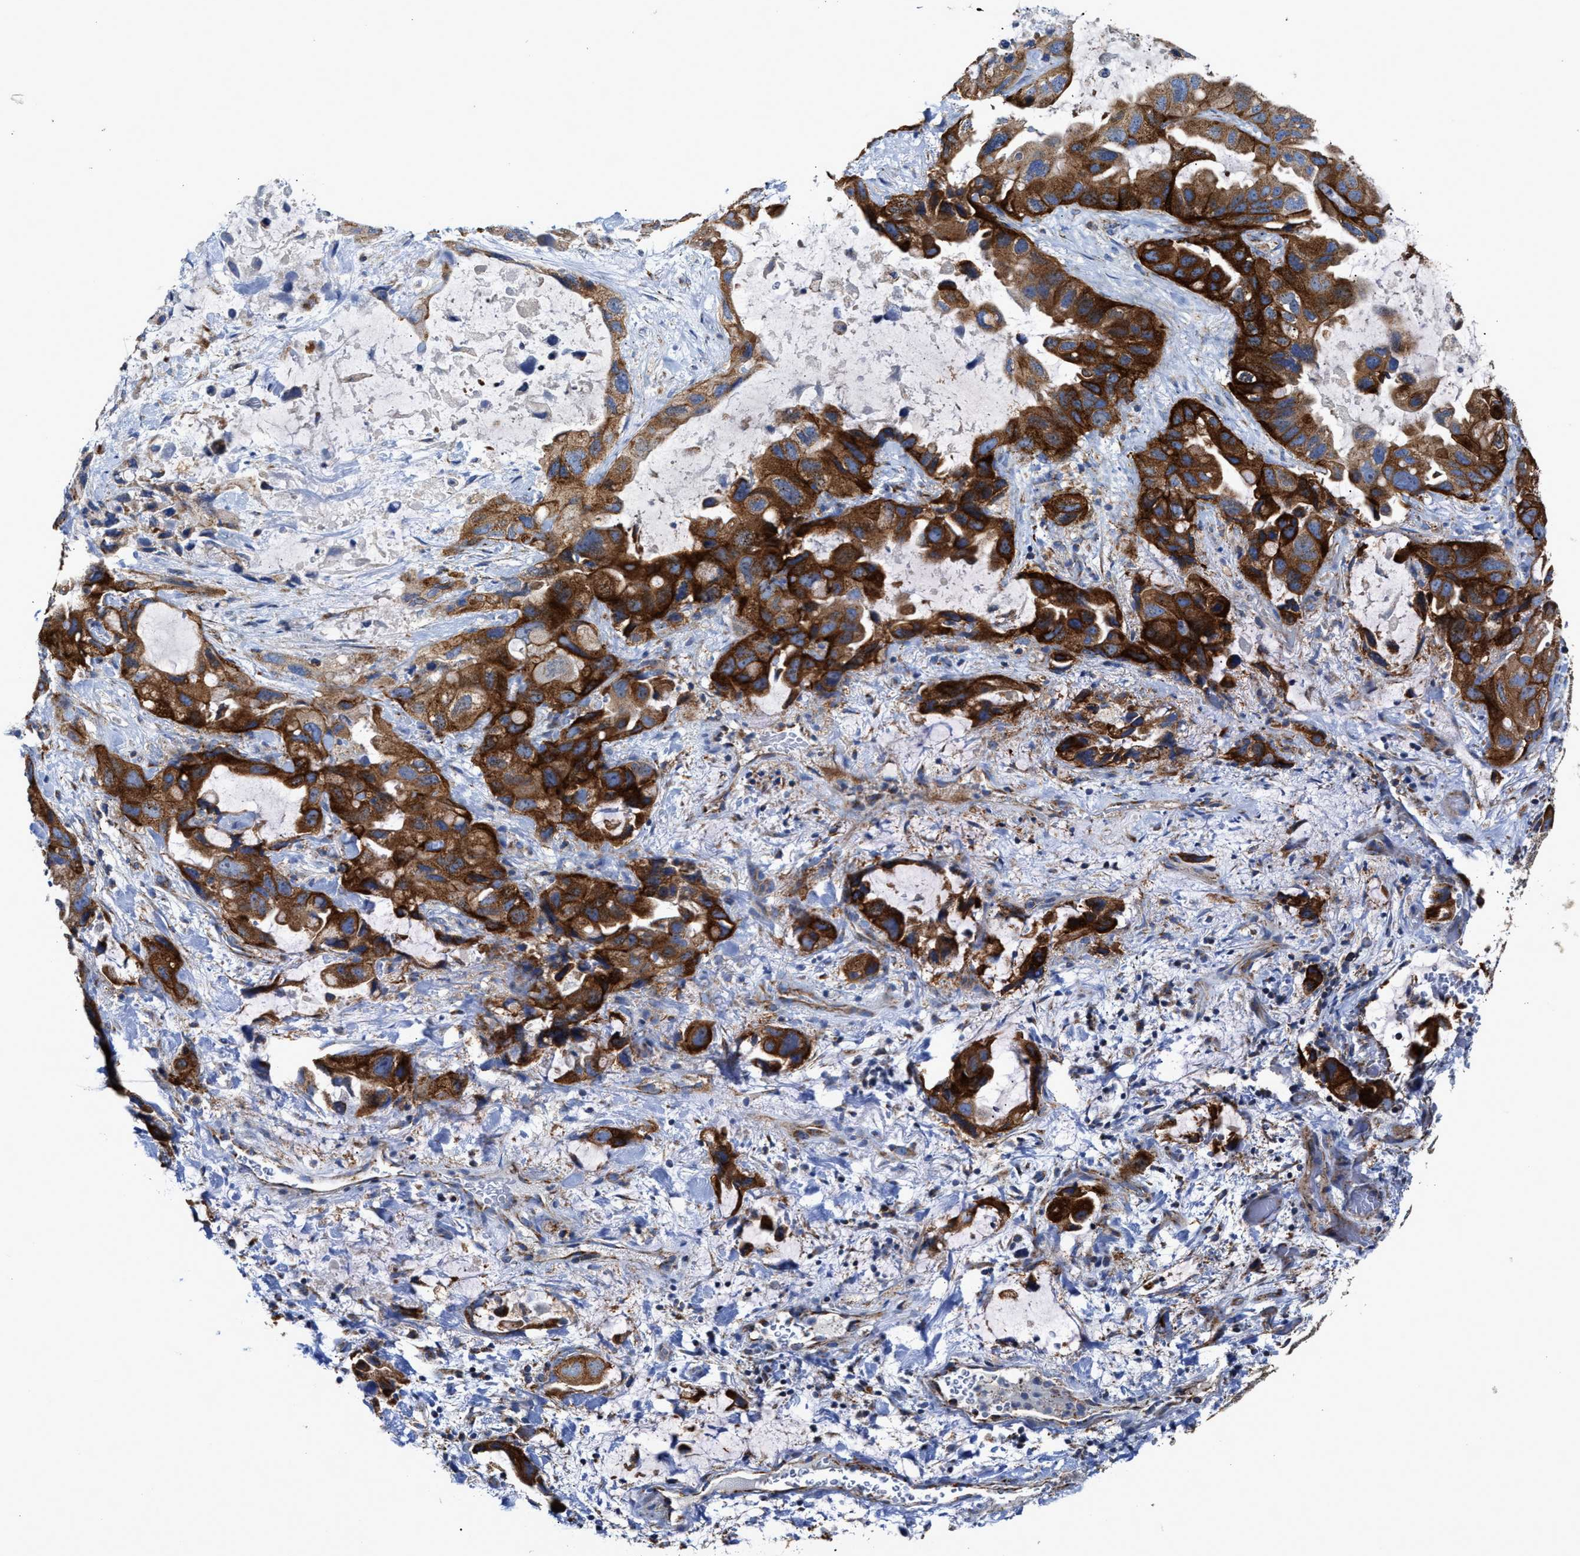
{"staining": {"intensity": "strong", "quantity": ">75%", "location": "cytoplasmic/membranous"}, "tissue": "lung cancer", "cell_type": "Tumor cells", "image_type": "cancer", "snomed": [{"axis": "morphology", "description": "Squamous cell carcinoma, NOS"}, {"axis": "topography", "description": "Lung"}], "caption": "Protein expression analysis of lung squamous cell carcinoma demonstrates strong cytoplasmic/membranous positivity in approximately >75% of tumor cells.", "gene": "MECR", "patient": {"sex": "female", "age": 73}}